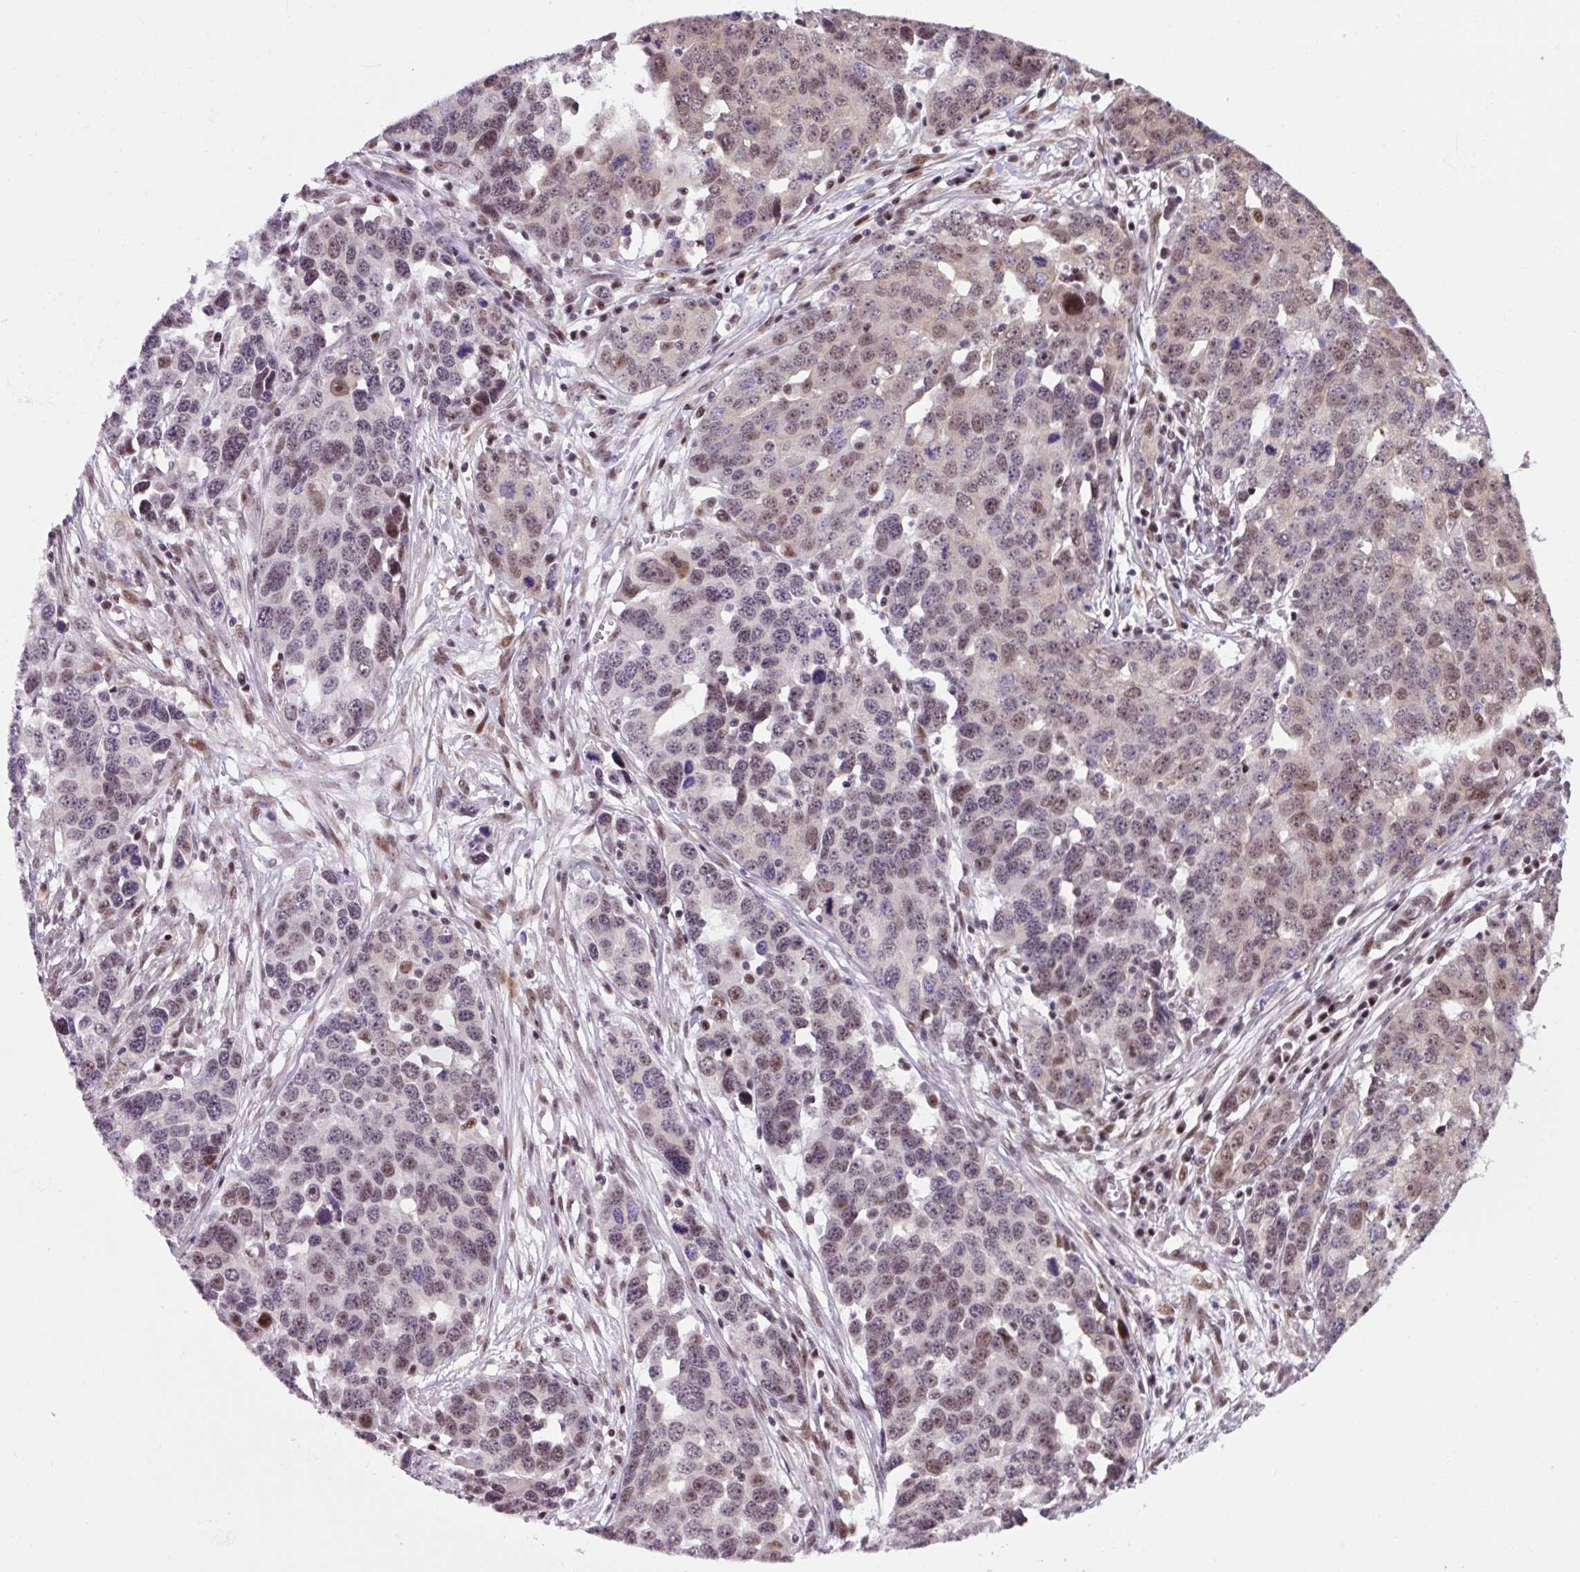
{"staining": {"intensity": "weak", "quantity": "25%-75%", "location": "nuclear"}, "tissue": "ovarian cancer", "cell_type": "Tumor cells", "image_type": "cancer", "snomed": [{"axis": "morphology", "description": "Cystadenocarcinoma, serous, NOS"}, {"axis": "topography", "description": "Ovary"}], "caption": "Immunohistochemical staining of serous cystadenocarcinoma (ovarian) demonstrates low levels of weak nuclear protein positivity in approximately 25%-75% of tumor cells. The protein of interest is shown in brown color, while the nuclei are stained blue.", "gene": "TAF1A", "patient": {"sex": "female", "age": 76}}